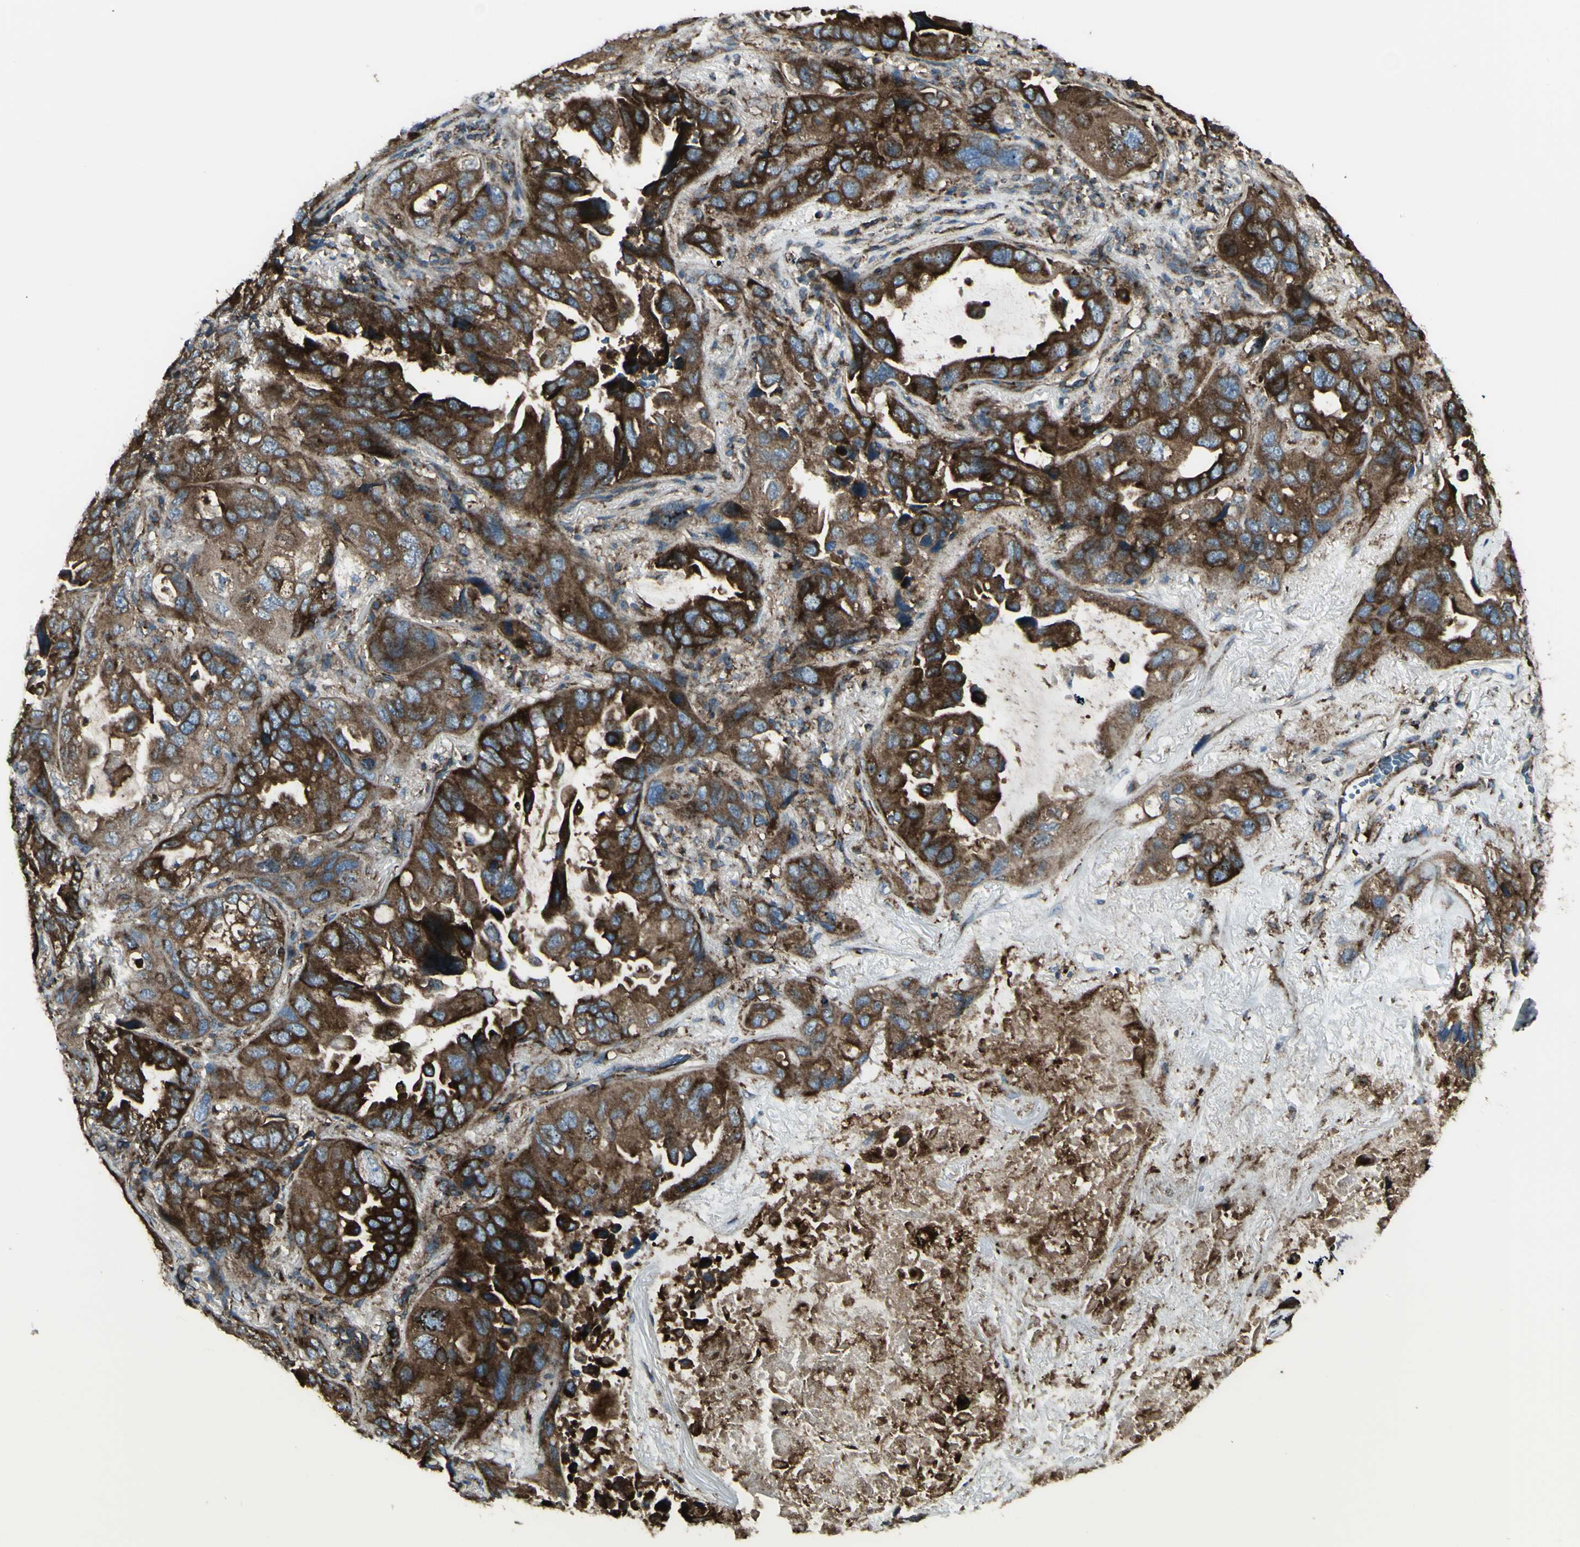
{"staining": {"intensity": "strong", "quantity": ">75%", "location": "cytoplasmic/membranous"}, "tissue": "lung cancer", "cell_type": "Tumor cells", "image_type": "cancer", "snomed": [{"axis": "morphology", "description": "Squamous cell carcinoma, NOS"}, {"axis": "topography", "description": "Lung"}], "caption": "DAB (3,3'-diaminobenzidine) immunohistochemical staining of lung cancer reveals strong cytoplasmic/membranous protein positivity in approximately >75% of tumor cells.", "gene": "NAPA", "patient": {"sex": "female", "age": 73}}